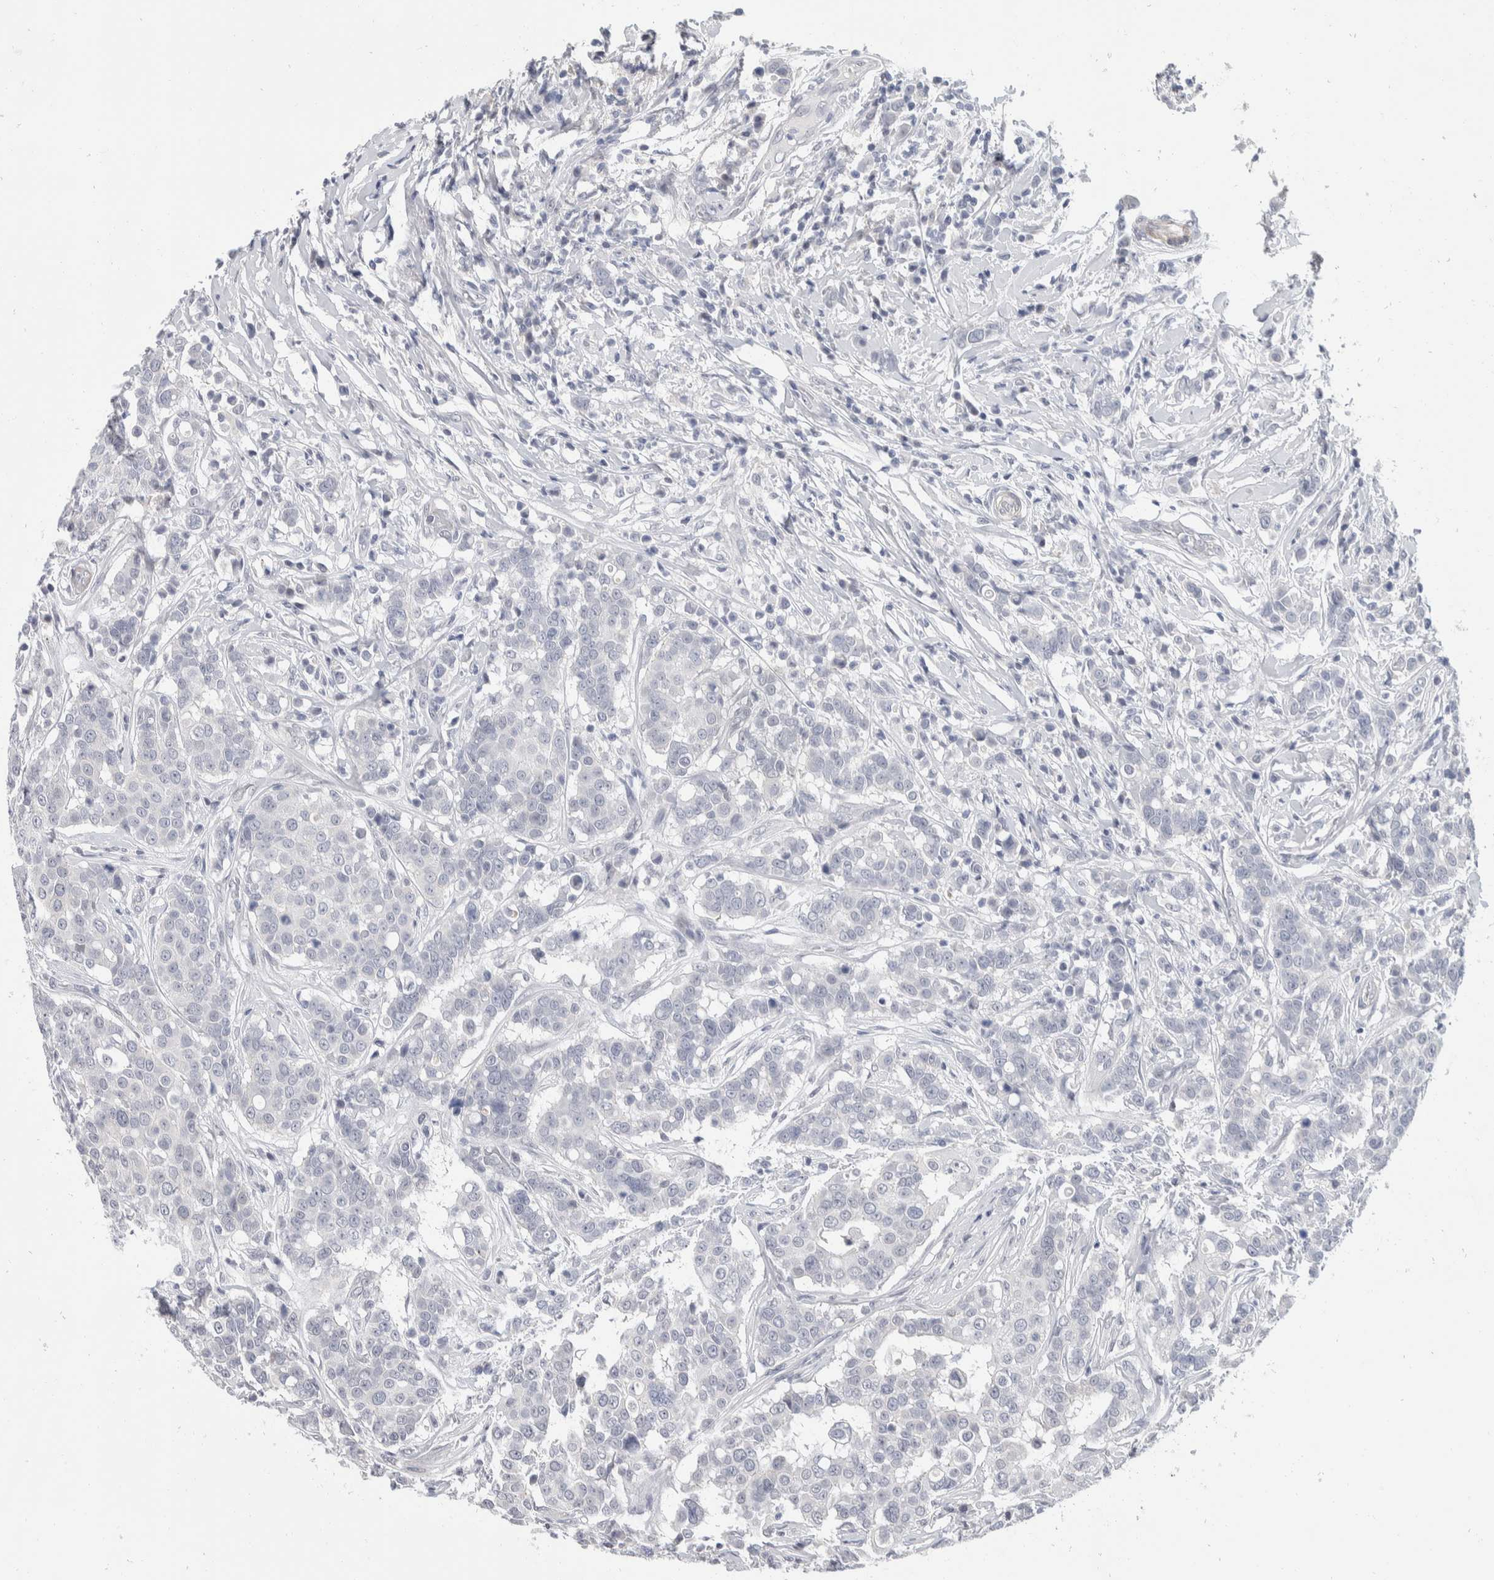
{"staining": {"intensity": "negative", "quantity": "none", "location": "none"}, "tissue": "breast cancer", "cell_type": "Tumor cells", "image_type": "cancer", "snomed": [{"axis": "morphology", "description": "Duct carcinoma"}, {"axis": "topography", "description": "Breast"}], "caption": "Histopathology image shows no significant protein positivity in tumor cells of breast cancer.", "gene": "CATSPERD", "patient": {"sex": "female", "age": 27}}